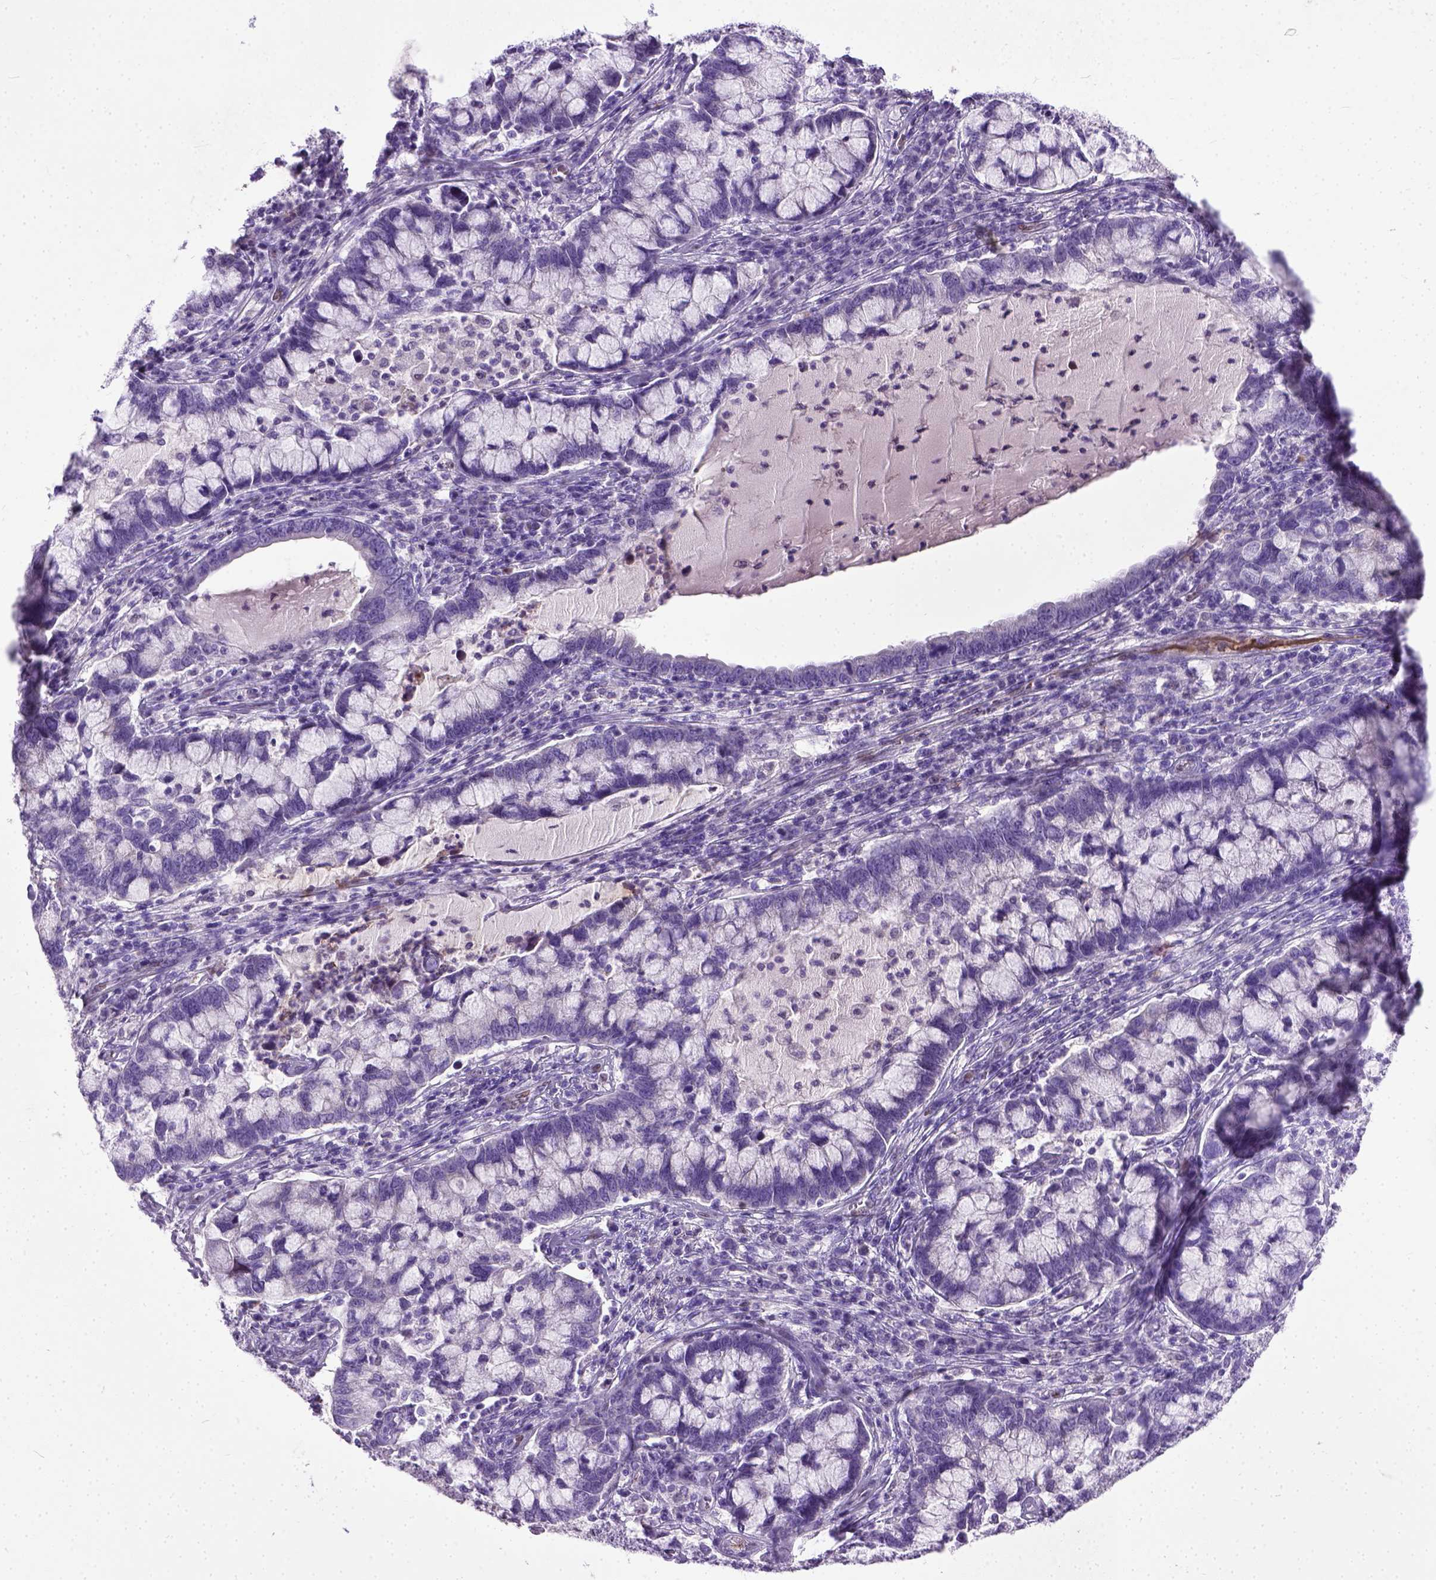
{"staining": {"intensity": "negative", "quantity": "none", "location": "none"}, "tissue": "cervical cancer", "cell_type": "Tumor cells", "image_type": "cancer", "snomed": [{"axis": "morphology", "description": "Adenocarcinoma, NOS"}, {"axis": "topography", "description": "Cervix"}], "caption": "Tumor cells are negative for protein expression in human cervical cancer.", "gene": "ADAMTS8", "patient": {"sex": "female", "age": 40}}